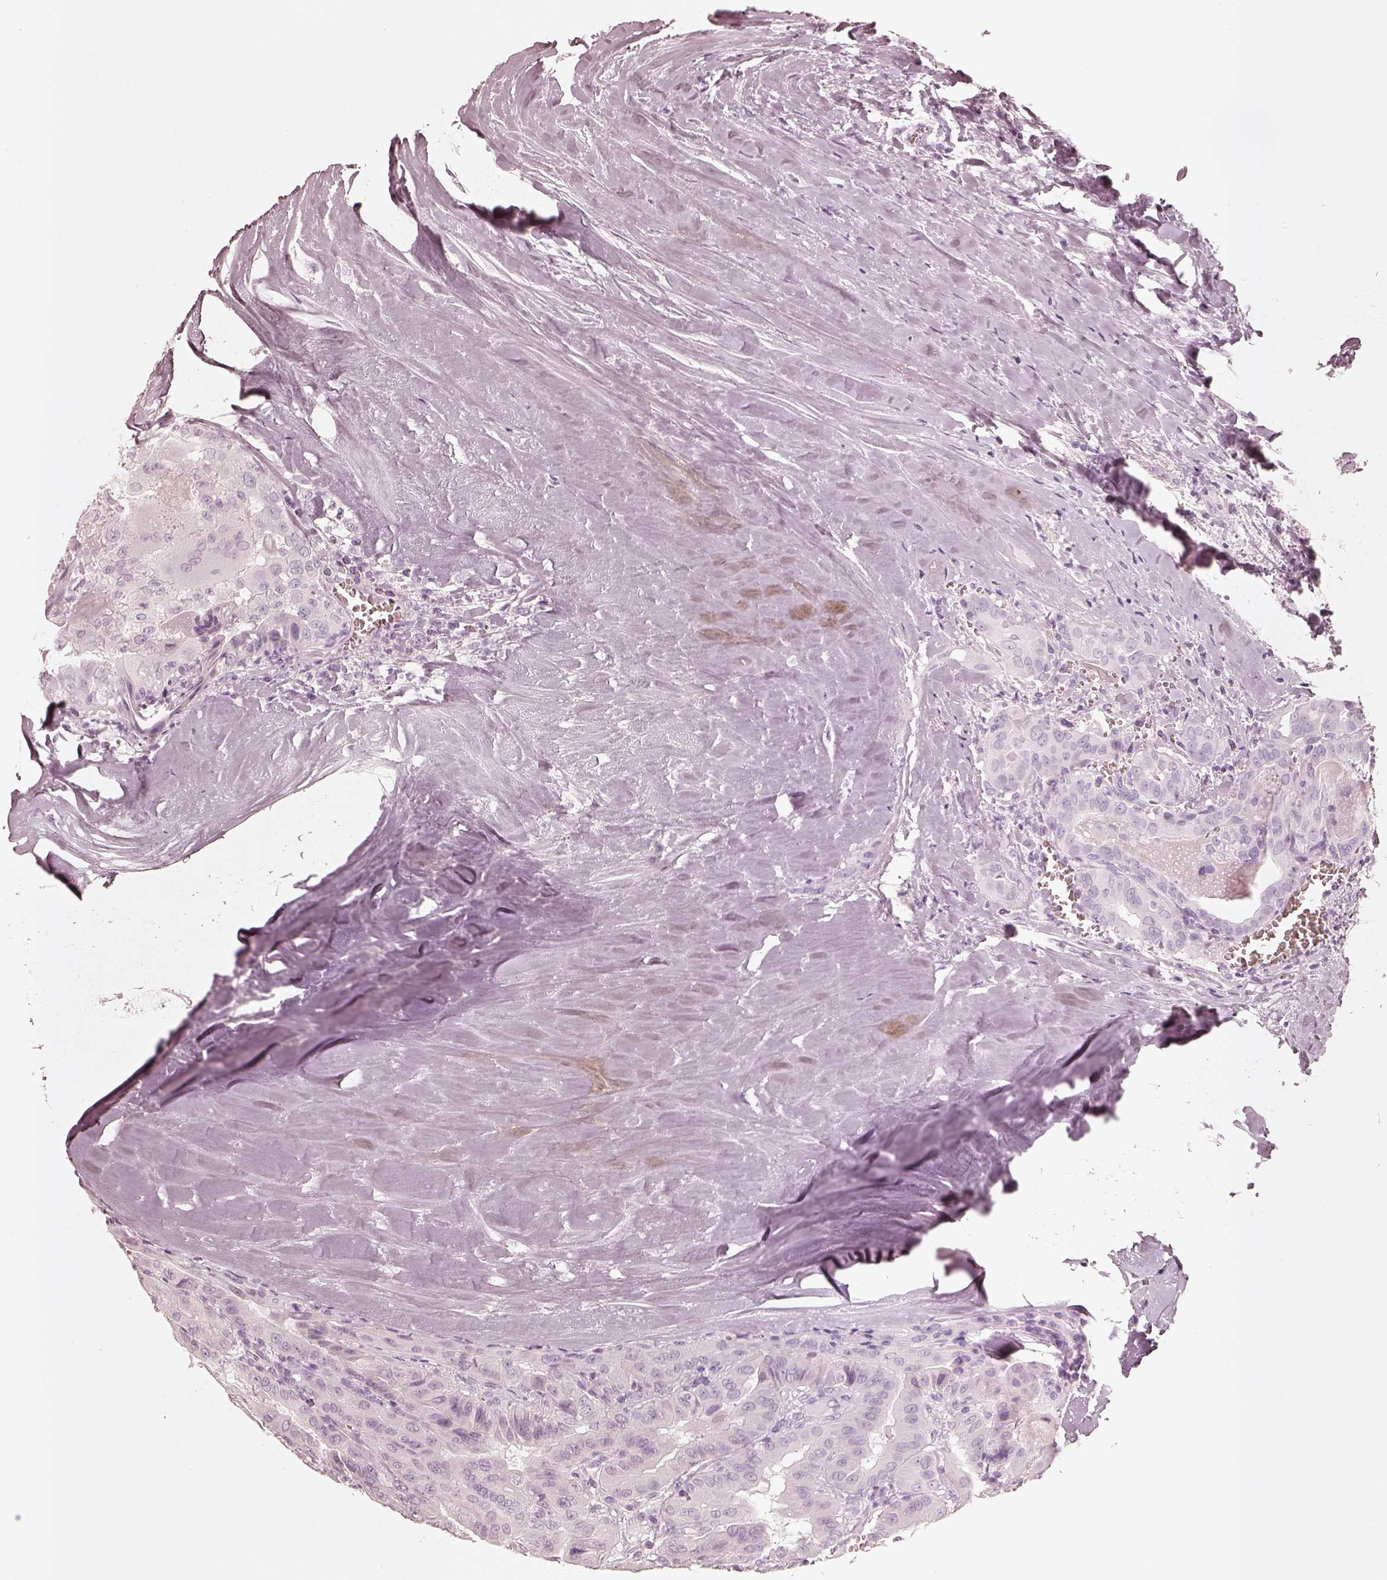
{"staining": {"intensity": "negative", "quantity": "none", "location": "none"}, "tissue": "thyroid cancer", "cell_type": "Tumor cells", "image_type": "cancer", "snomed": [{"axis": "morphology", "description": "Papillary adenocarcinoma, NOS"}, {"axis": "topography", "description": "Thyroid gland"}], "caption": "Thyroid papillary adenocarcinoma was stained to show a protein in brown. There is no significant staining in tumor cells.", "gene": "KRT72", "patient": {"sex": "female", "age": 37}}